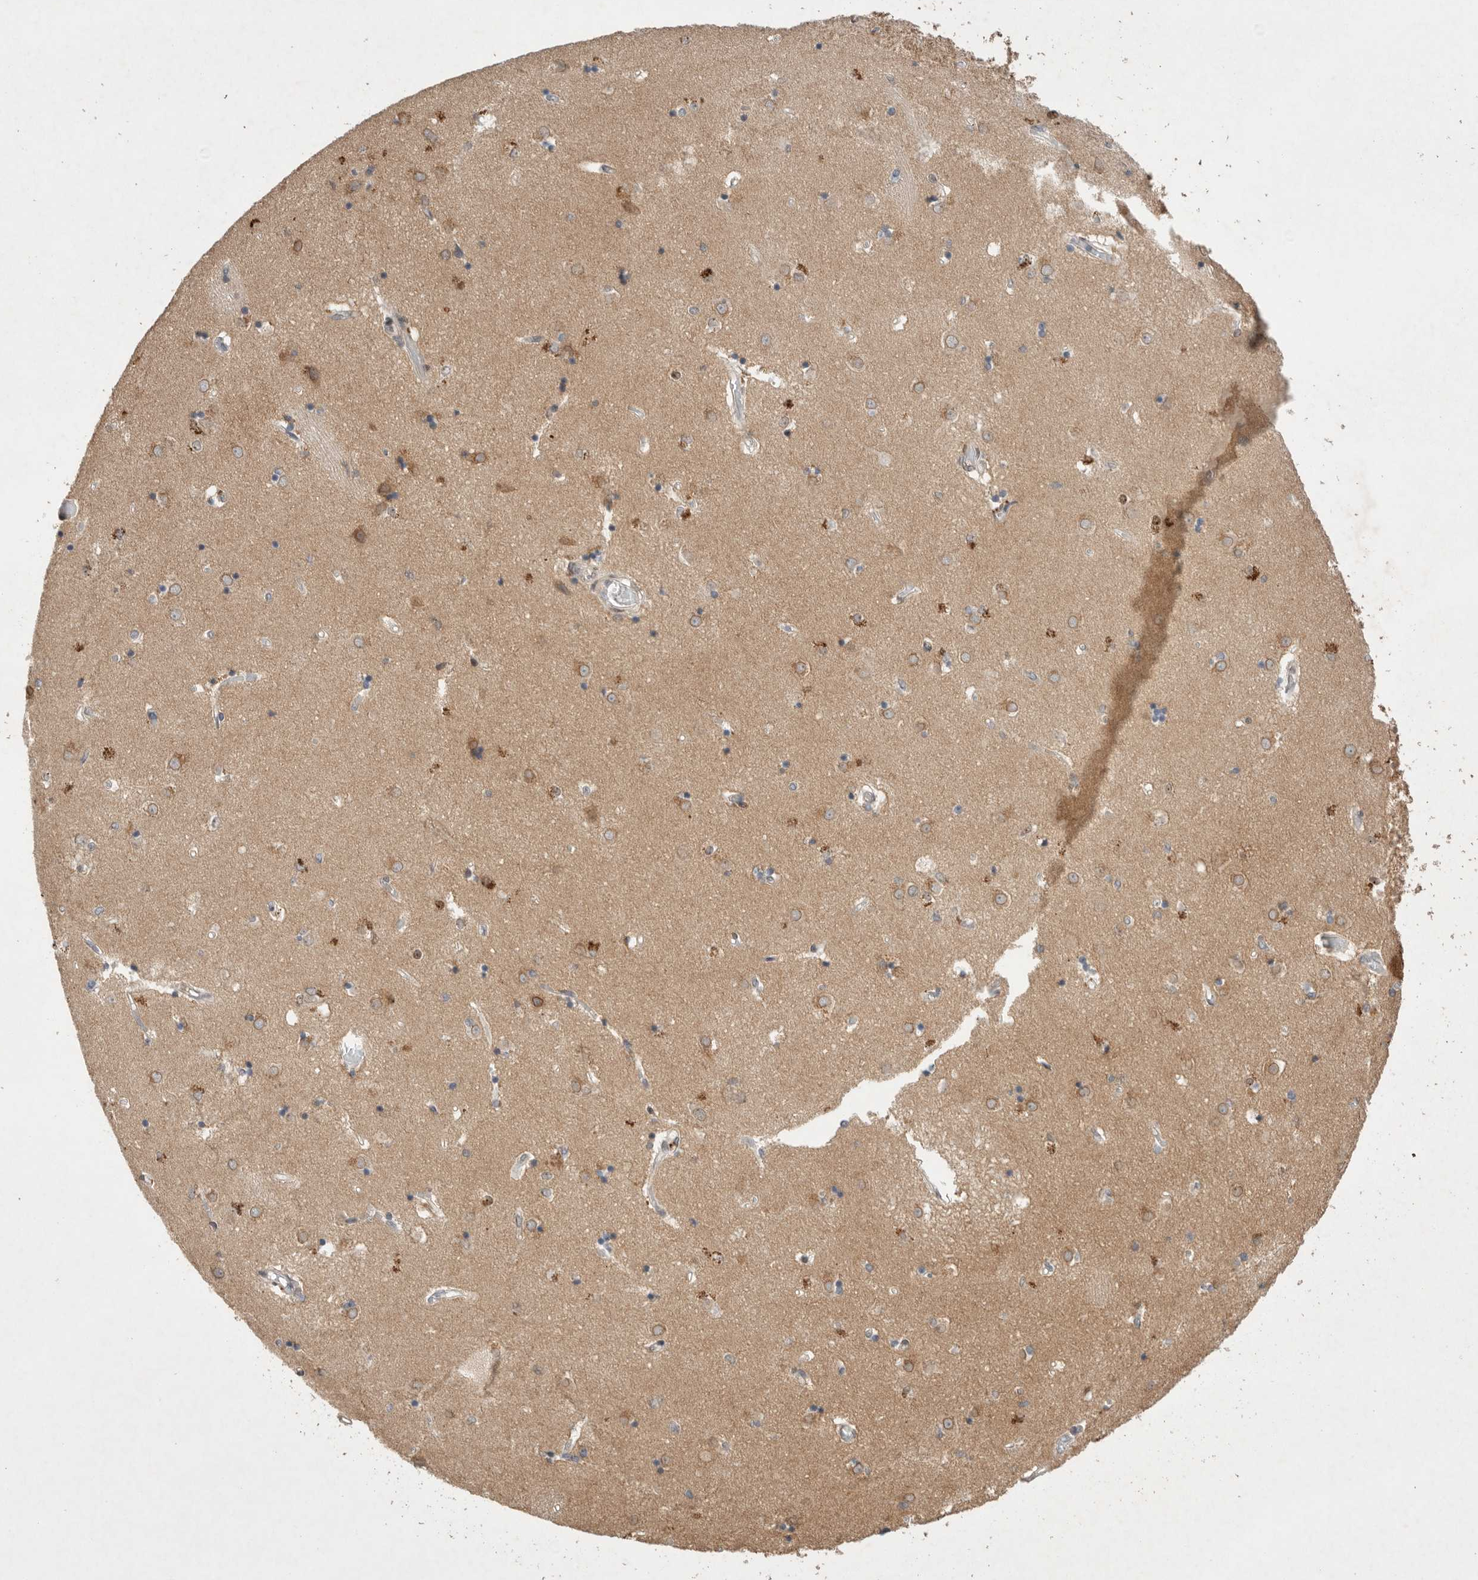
{"staining": {"intensity": "moderate", "quantity": "<25%", "location": "nuclear"}, "tissue": "caudate", "cell_type": "Glial cells", "image_type": "normal", "snomed": [{"axis": "morphology", "description": "Normal tissue, NOS"}, {"axis": "topography", "description": "Lateral ventricle wall"}], "caption": "IHC of unremarkable human caudate demonstrates low levels of moderate nuclear expression in approximately <25% of glial cells.", "gene": "LEMD3", "patient": {"sex": "male", "age": 45}}